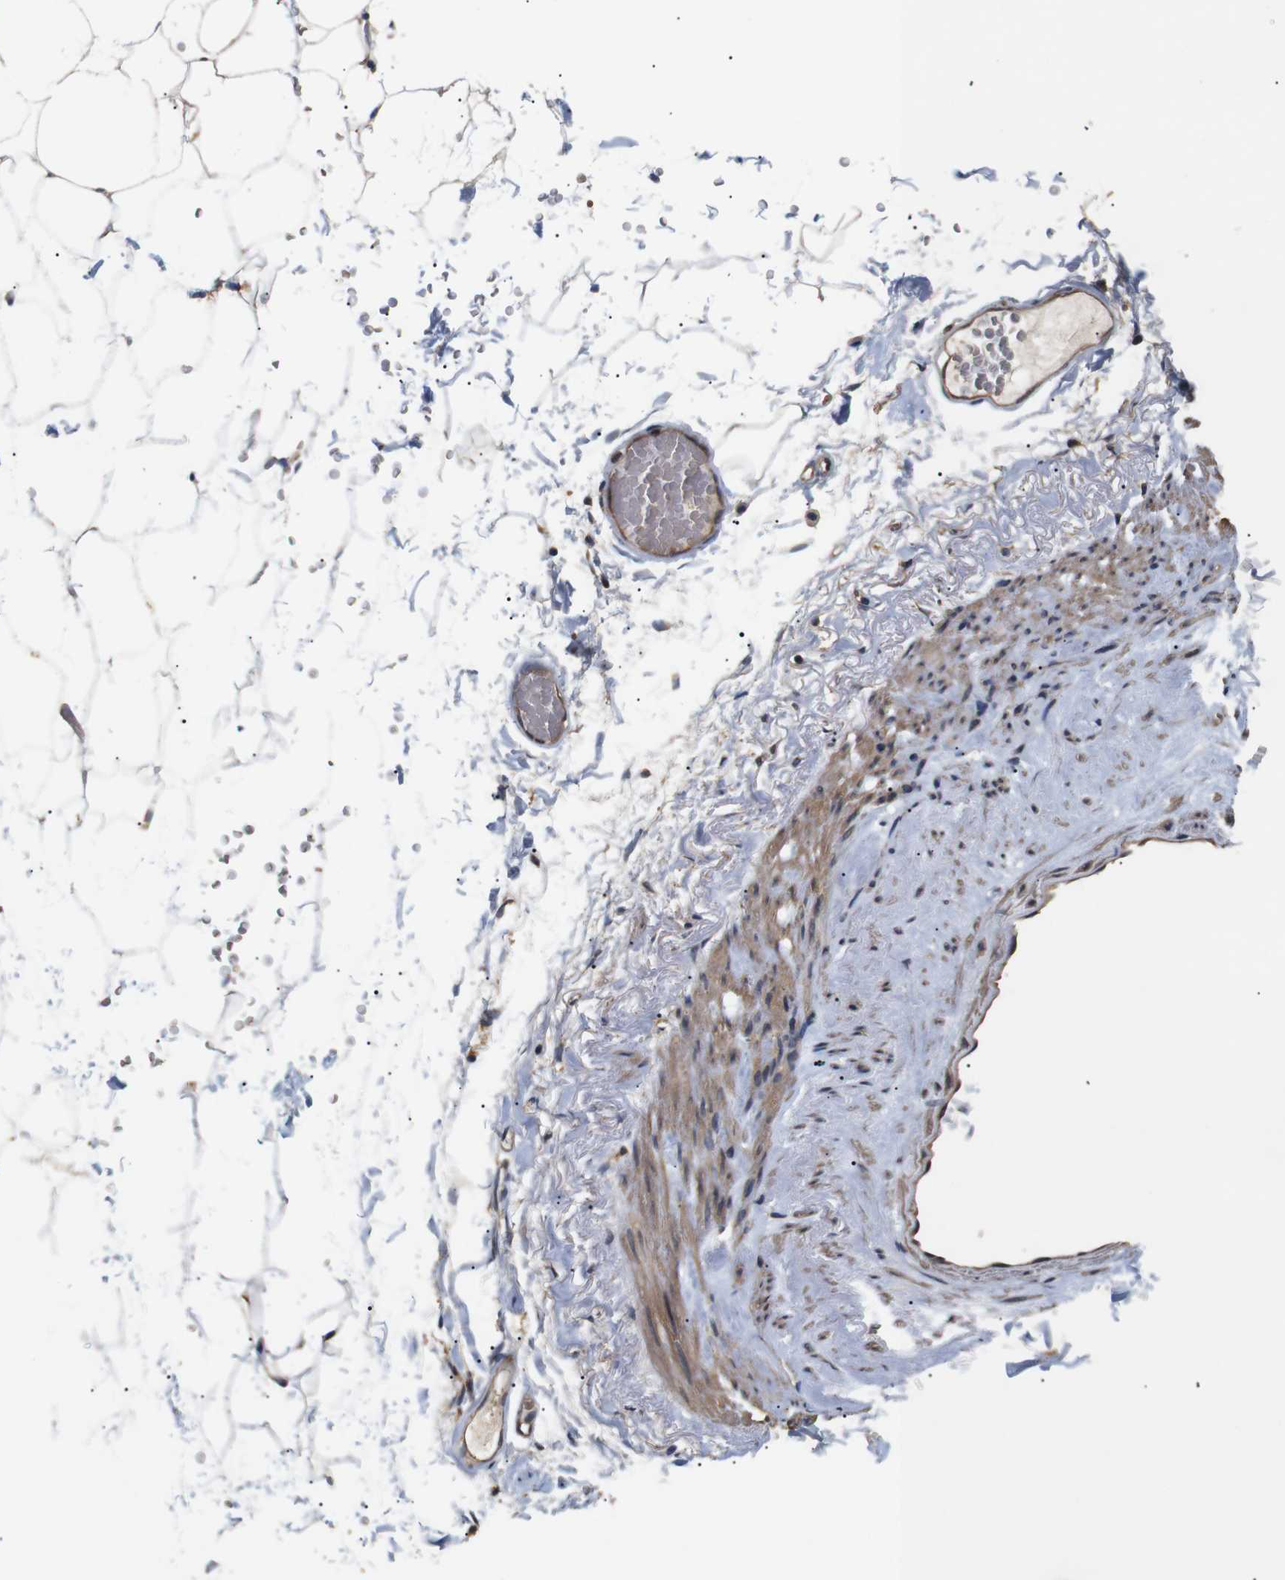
{"staining": {"intensity": "weak", "quantity": ">75%", "location": "cytoplasmic/membranous"}, "tissue": "adipose tissue", "cell_type": "Adipocytes", "image_type": "normal", "snomed": [{"axis": "morphology", "description": "Normal tissue, NOS"}, {"axis": "topography", "description": "Breast"}, {"axis": "topography", "description": "Soft tissue"}], "caption": "A low amount of weak cytoplasmic/membranous staining is appreciated in about >75% of adipocytes in normal adipose tissue. (DAB IHC with brightfield microscopy, high magnification).", "gene": "DDR1", "patient": {"sex": "female", "age": 75}}